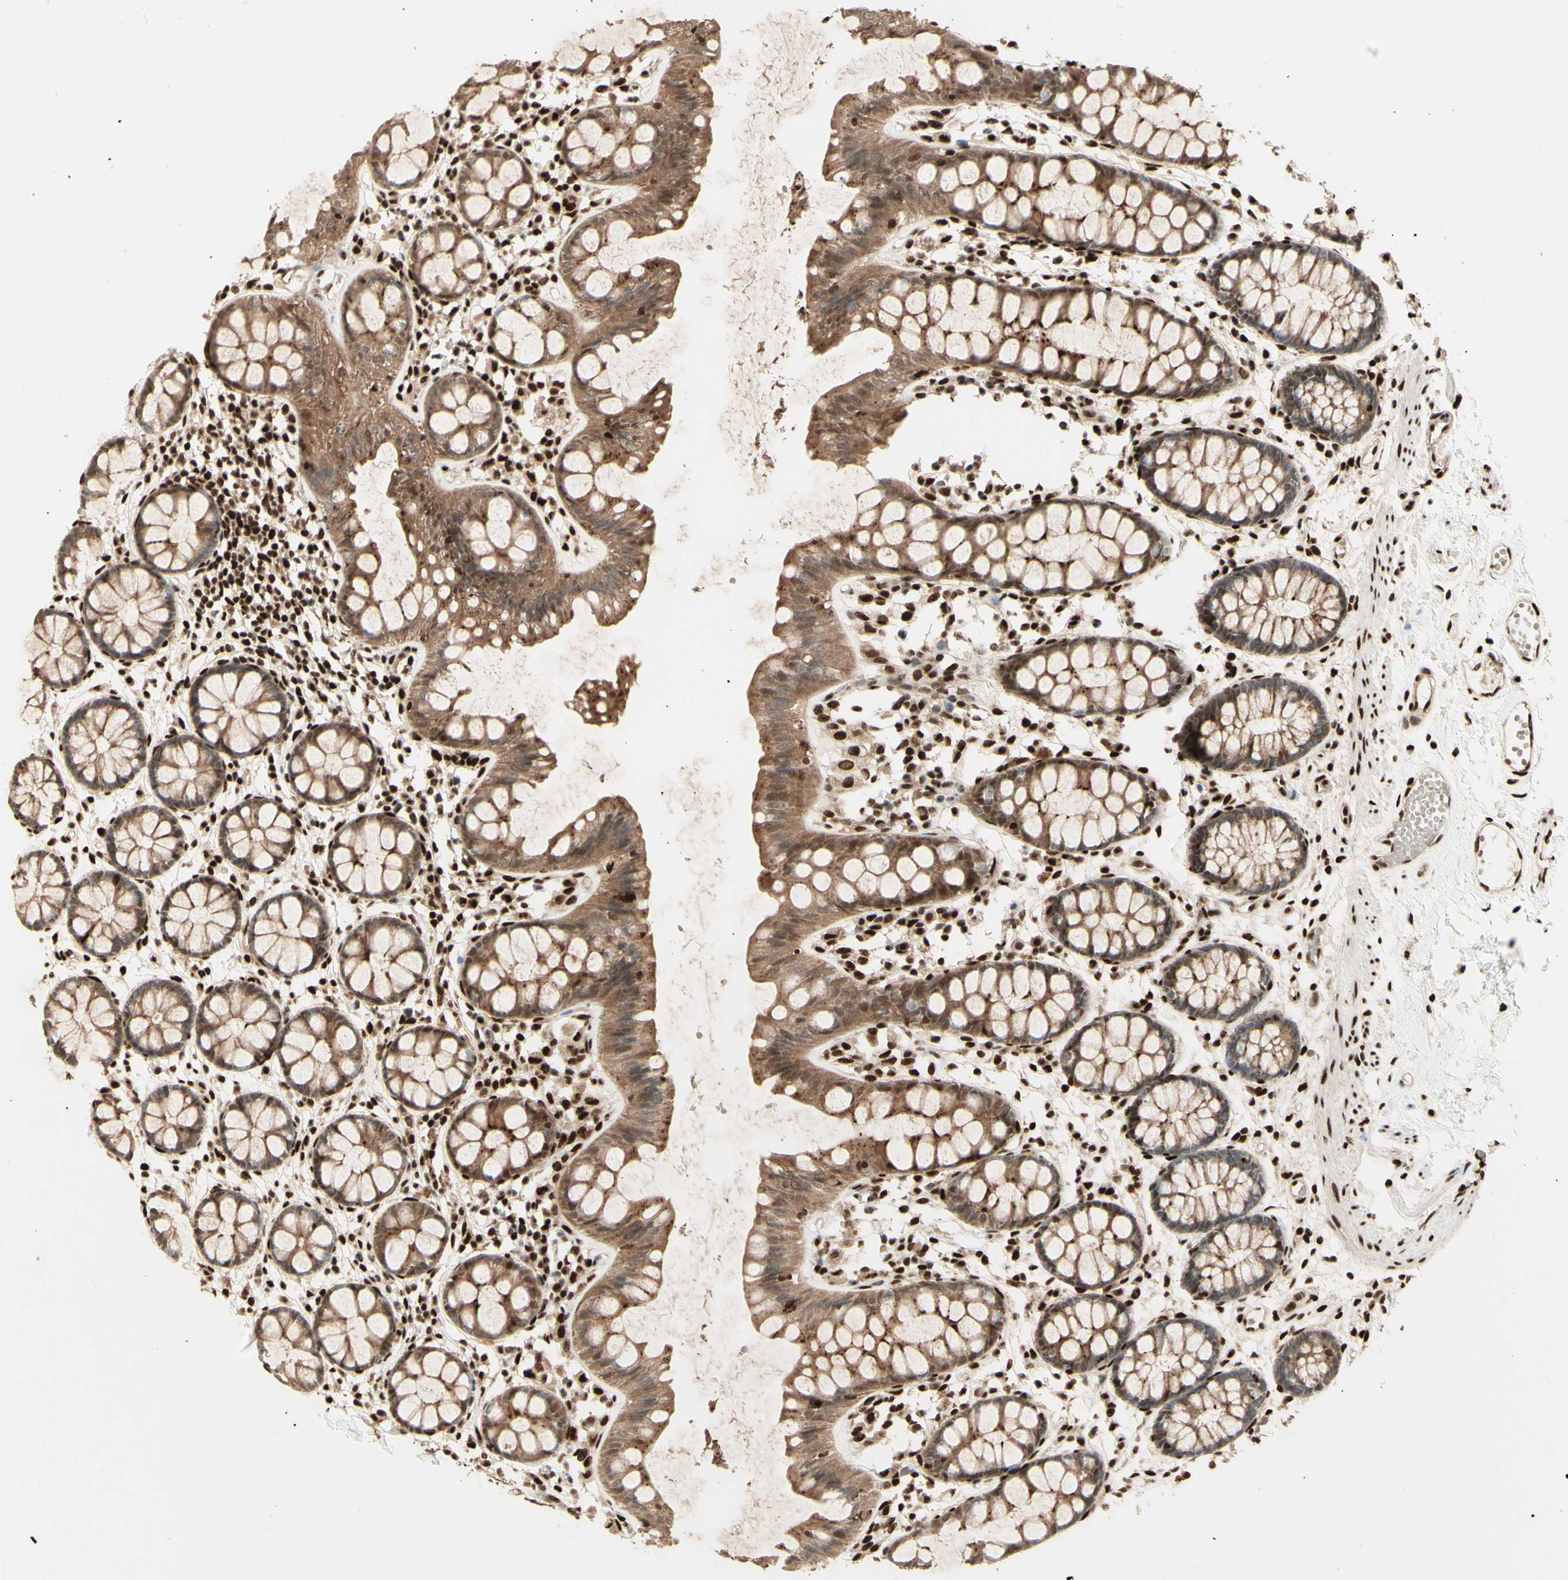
{"staining": {"intensity": "moderate", "quantity": ">75%", "location": "cytoplasmic/membranous"}, "tissue": "rectum", "cell_type": "Glandular cells", "image_type": "normal", "snomed": [{"axis": "morphology", "description": "Normal tissue, NOS"}, {"axis": "topography", "description": "Rectum"}], "caption": "Immunohistochemistry (DAB (3,3'-diaminobenzidine)) staining of unremarkable rectum exhibits moderate cytoplasmic/membranous protein expression in about >75% of glandular cells.", "gene": "NR3C1", "patient": {"sex": "female", "age": 66}}